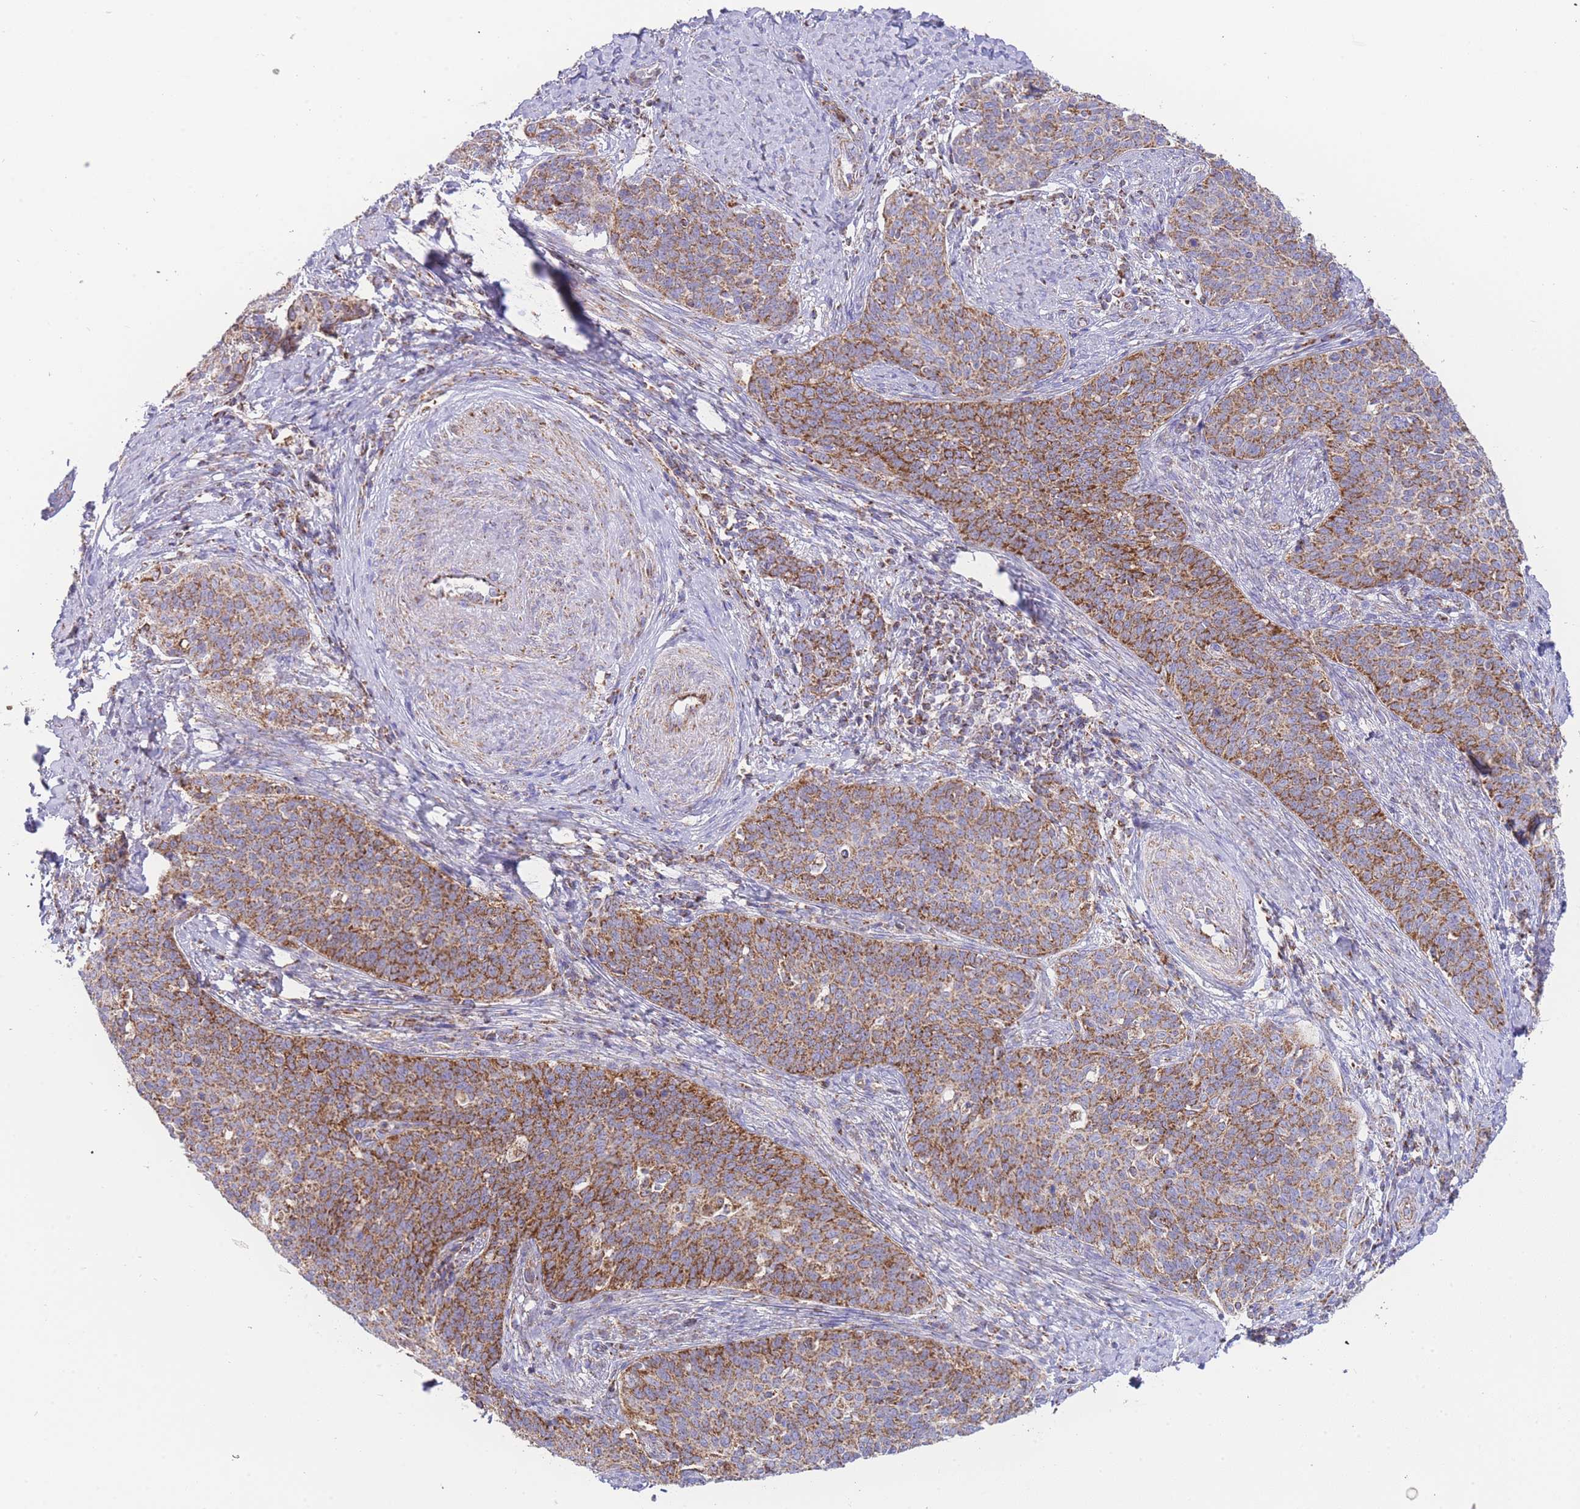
{"staining": {"intensity": "moderate", "quantity": ">75%", "location": "cytoplasmic/membranous"}, "tissue": "cervical cancer", "cell_type": "Tumor cells", "image_type": "cancer", "snomed": [{"axis": "morphology", "description": "Squamous cell carcinoma, NOS"}, {"axis": "topography", "description": "Cervix"}], "caption": "Moderate cytoplasmic/membranous expression is appreciated in approximately >75% of tumor cells in squamous cell carcinoma (cervical). The protein of interest is stained brown, and the nuclei are stained in blue (DAB (3,3'-diaminobenzidine) IHC with brightfield microscopy, high magnification).", "gene": "GSTM1", "patient": {"sex": "female", "age": 39}}